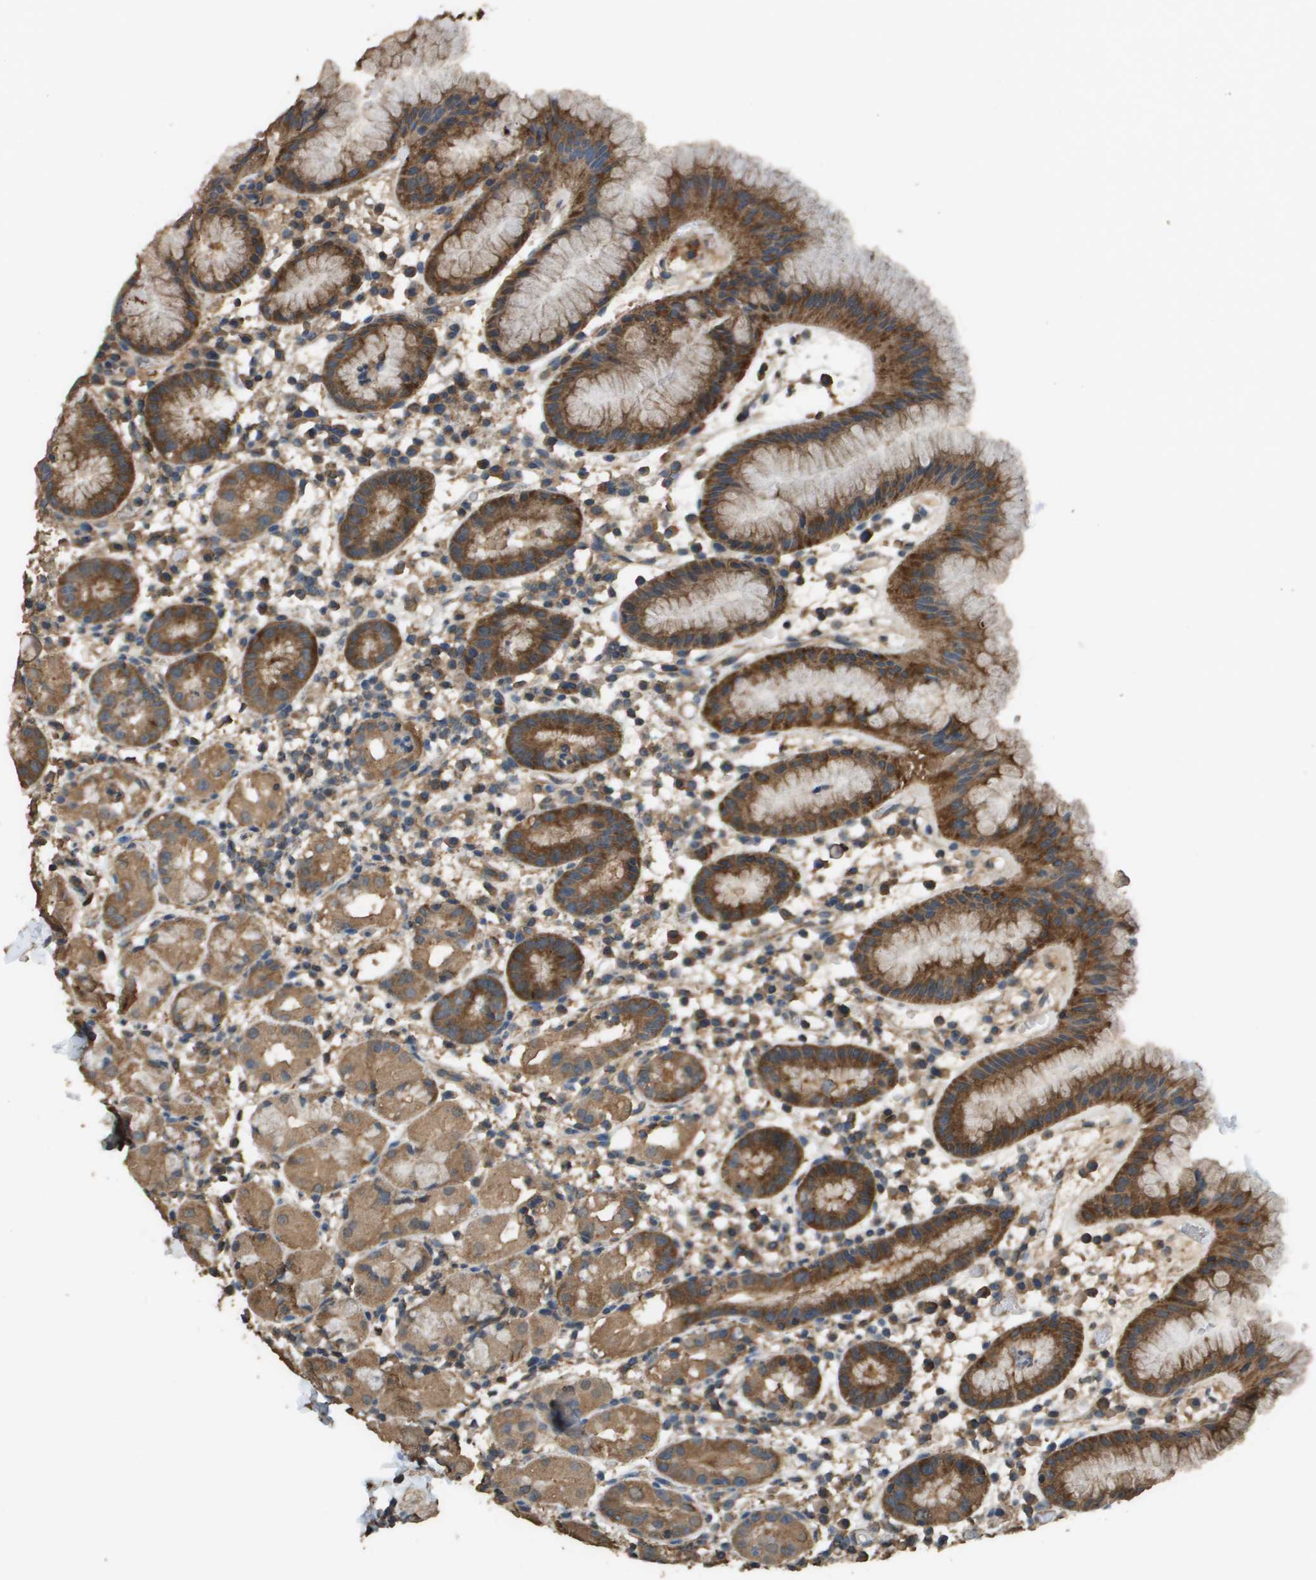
{"staining": {"intensity": "strong", "quantity": ">75%", "location": "cytoplasmic/membranous"}, "tissue": "stomach", "cell_type": "Glandular cells", "image_type": "normal", "snomed": [{"axis": "morphology", "description": "Normal tissue, NOS"}, {"axis": "topography", "description": "Stomach"}, {"axis": "topography", "description": "Stomach, lower"}], "caption": "Protein staining by immunohistochemistry (IHC) shows strong cytoplasmic/membranous positivity in approximately >75% of glandular cells in unremarkable stomach.", "gene": "MS4A7", "patient": {"sex": "female", "age": 75}}